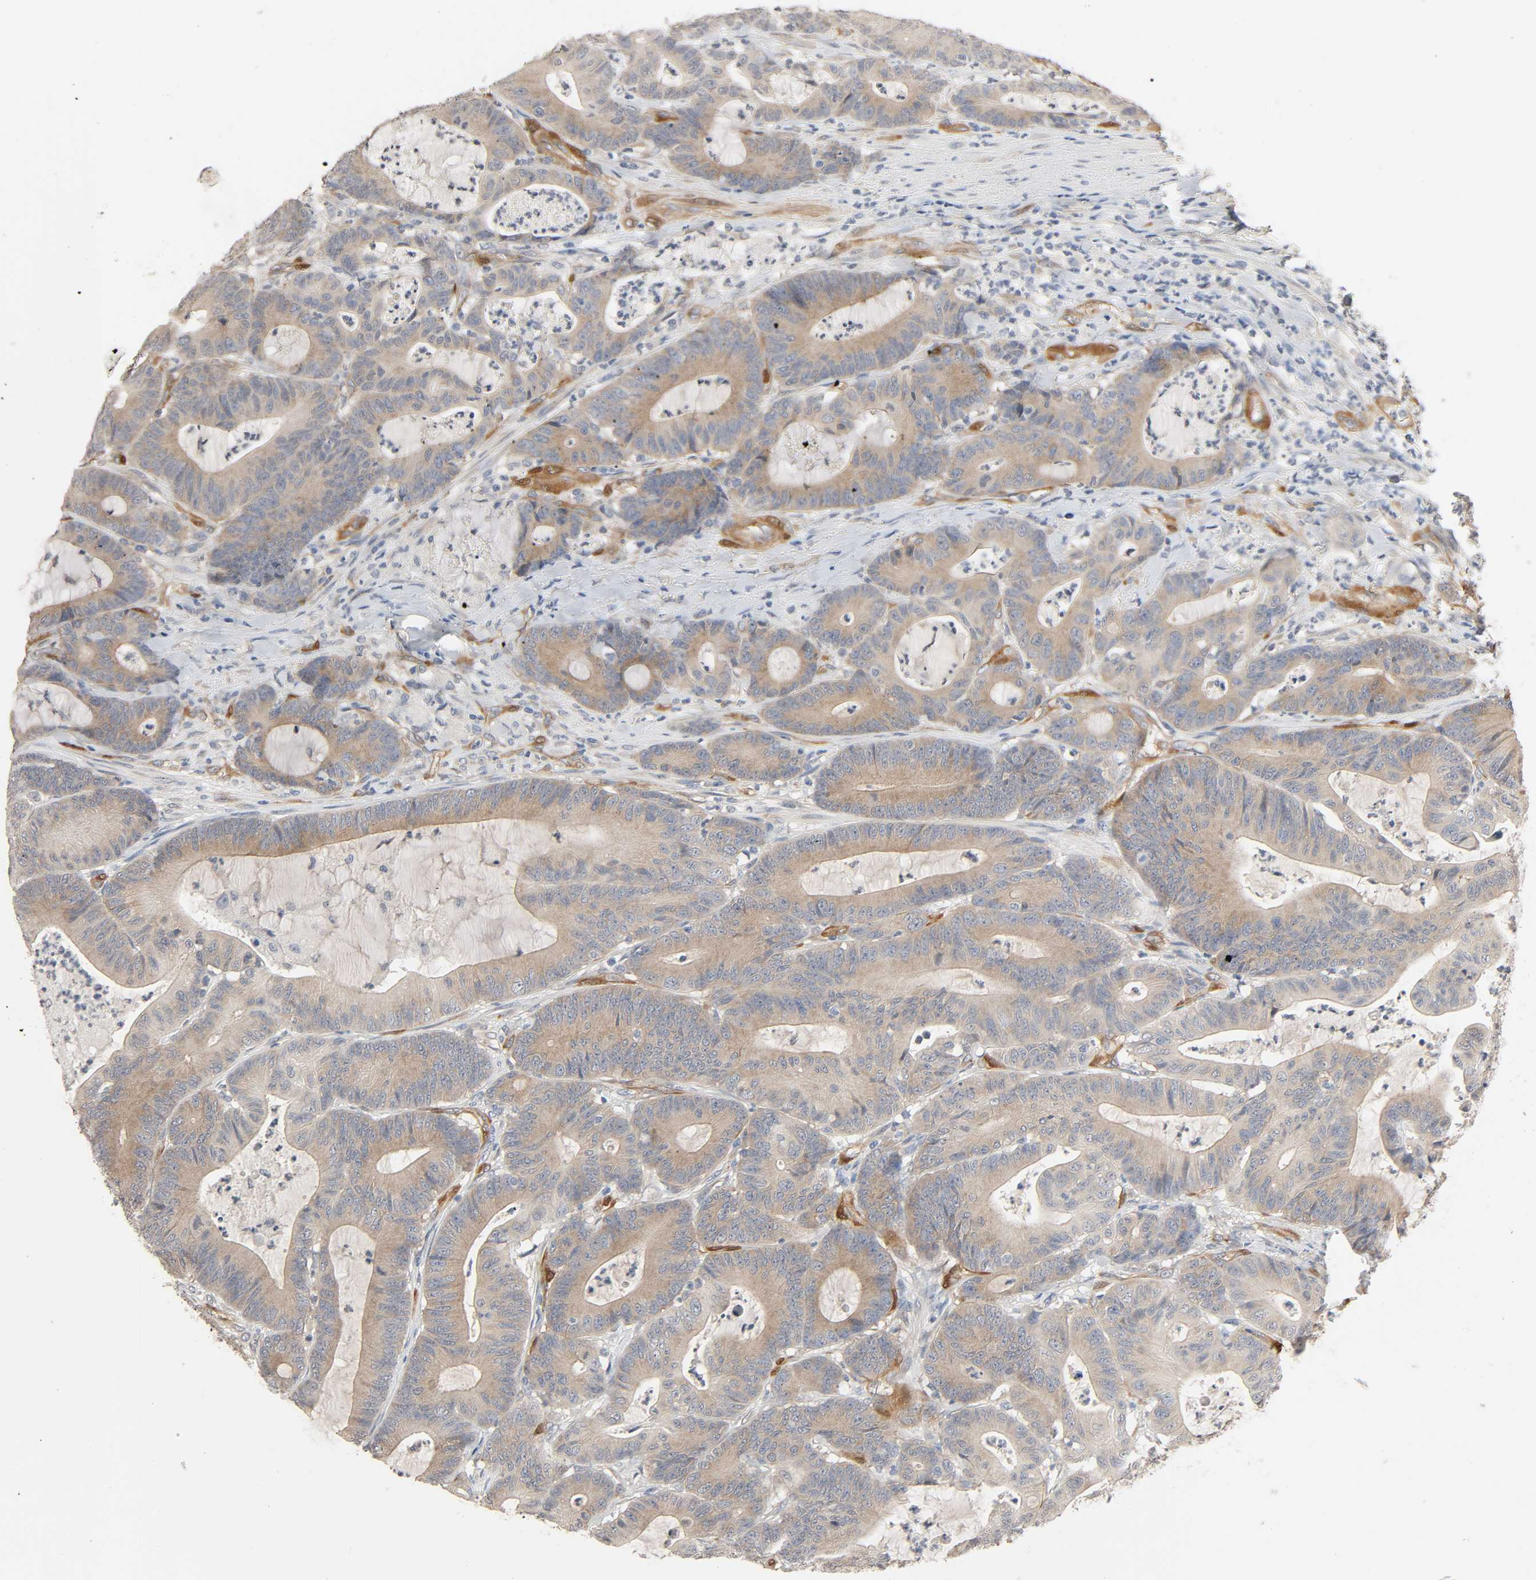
{"staining": {"intensity": "weak", "quantity": ">75%", "location": "cytoplasmic/membranous"}, "tissue": "colorectal cancer", "cell_type": "Tumor cells", "image_type": "cancer", "snomed": [{"axis": "morphology", "description": "Adenocarcinoma, NOS"}, {"axis": "topography", "description": "Colon"}], "caption": "The image demonstrates a brown stain indicating the presence of a protein in the cytoplasmic/membranous of tumor cells in colorectal cancer.", "gene": "PTK2", "patient": {"sex": "female", "age": 84}}